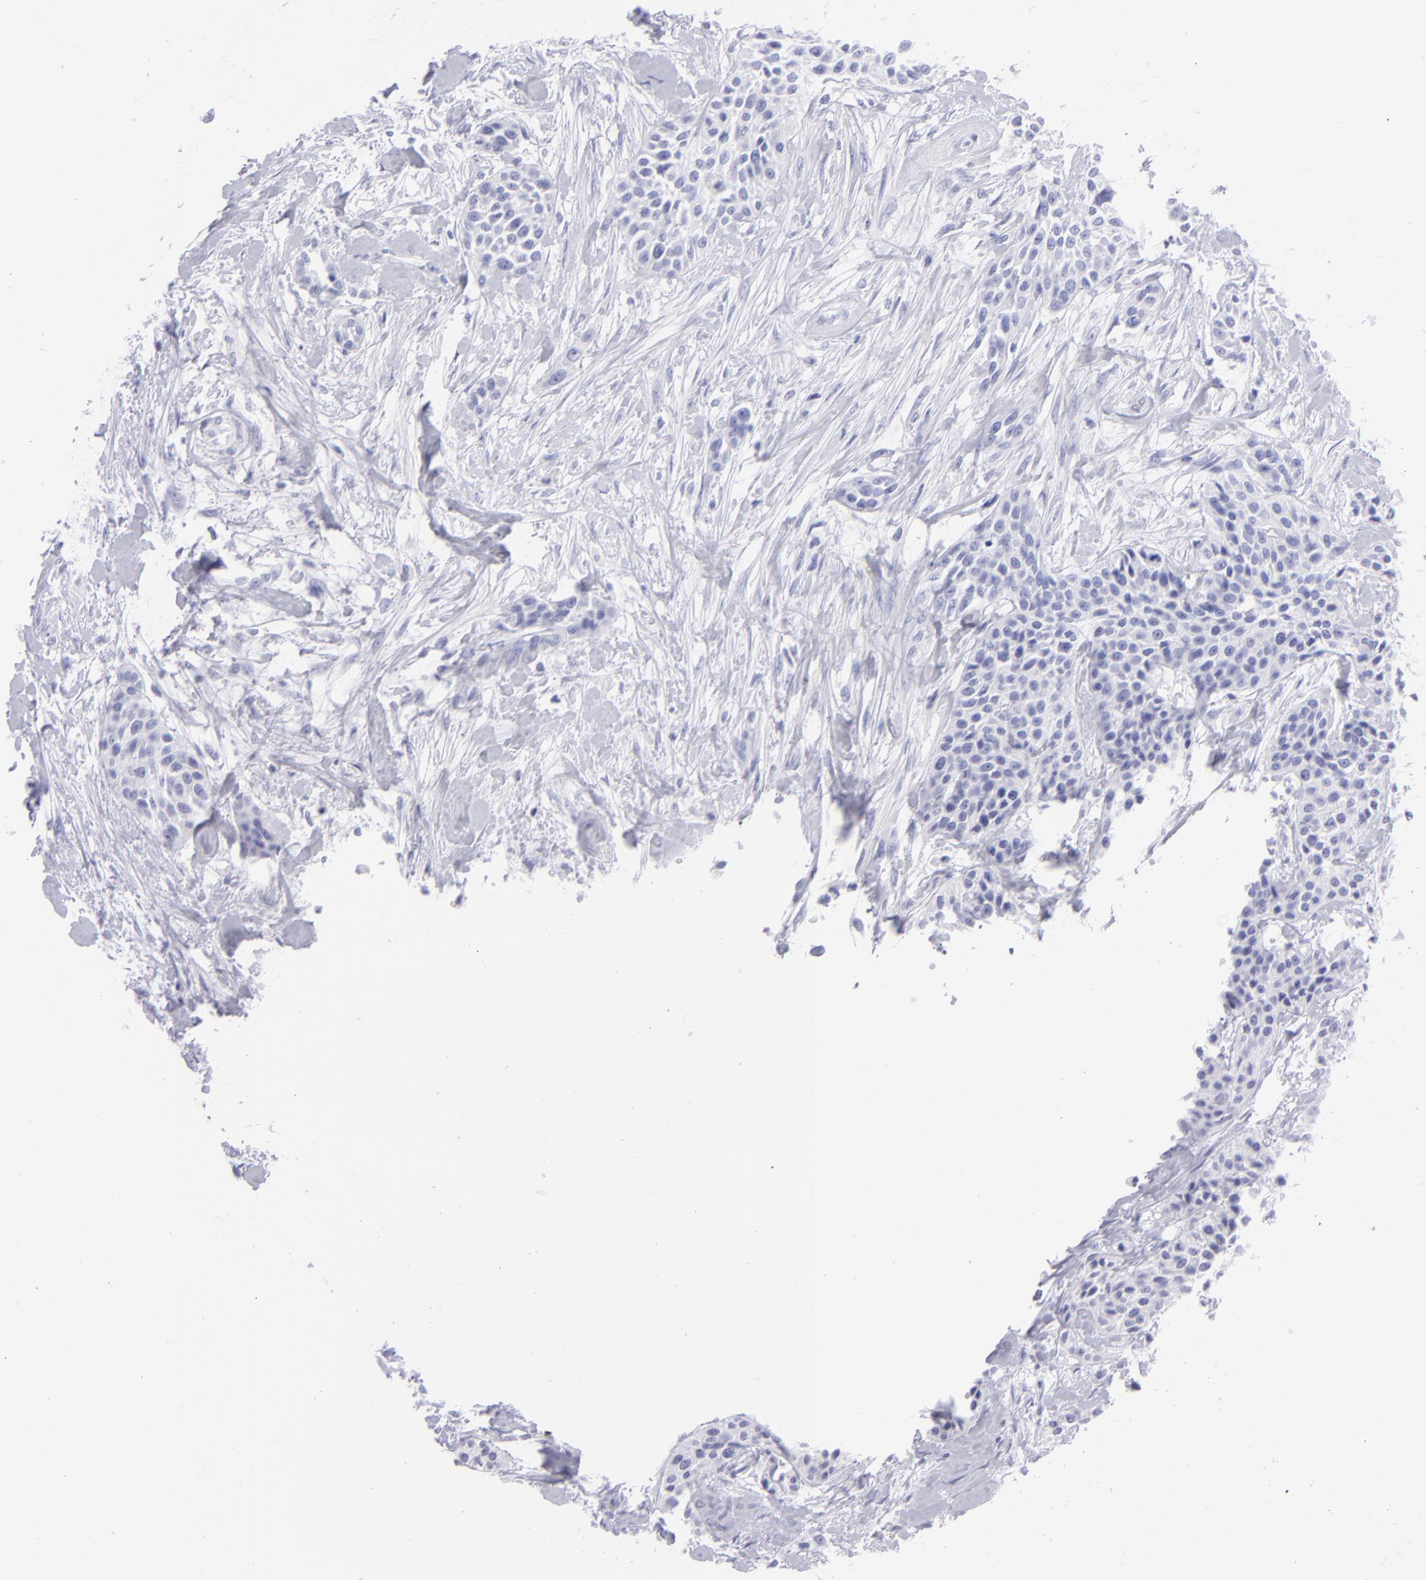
{"staining": {"intensity": "negative", "quantity": "none", "location": "none"}, "tissue": "urothelial cancer", "cell_type": "Tumor cells", "image_type": "cancer", "snomed": [{"axis": "morphology", "description": "Urothelial carcinoma, High grade"}, {"axis": "topography", "description": "Urinary bladder"}], "caption": "This is a micrograph of immunohistochemistry (IHC) staining of urothelial cancer, which shows no staining in tumor cells. Nuclei are stained in blue.", "gene": "SLC1A2", "patient": {"sex": "male", "age": 56}}